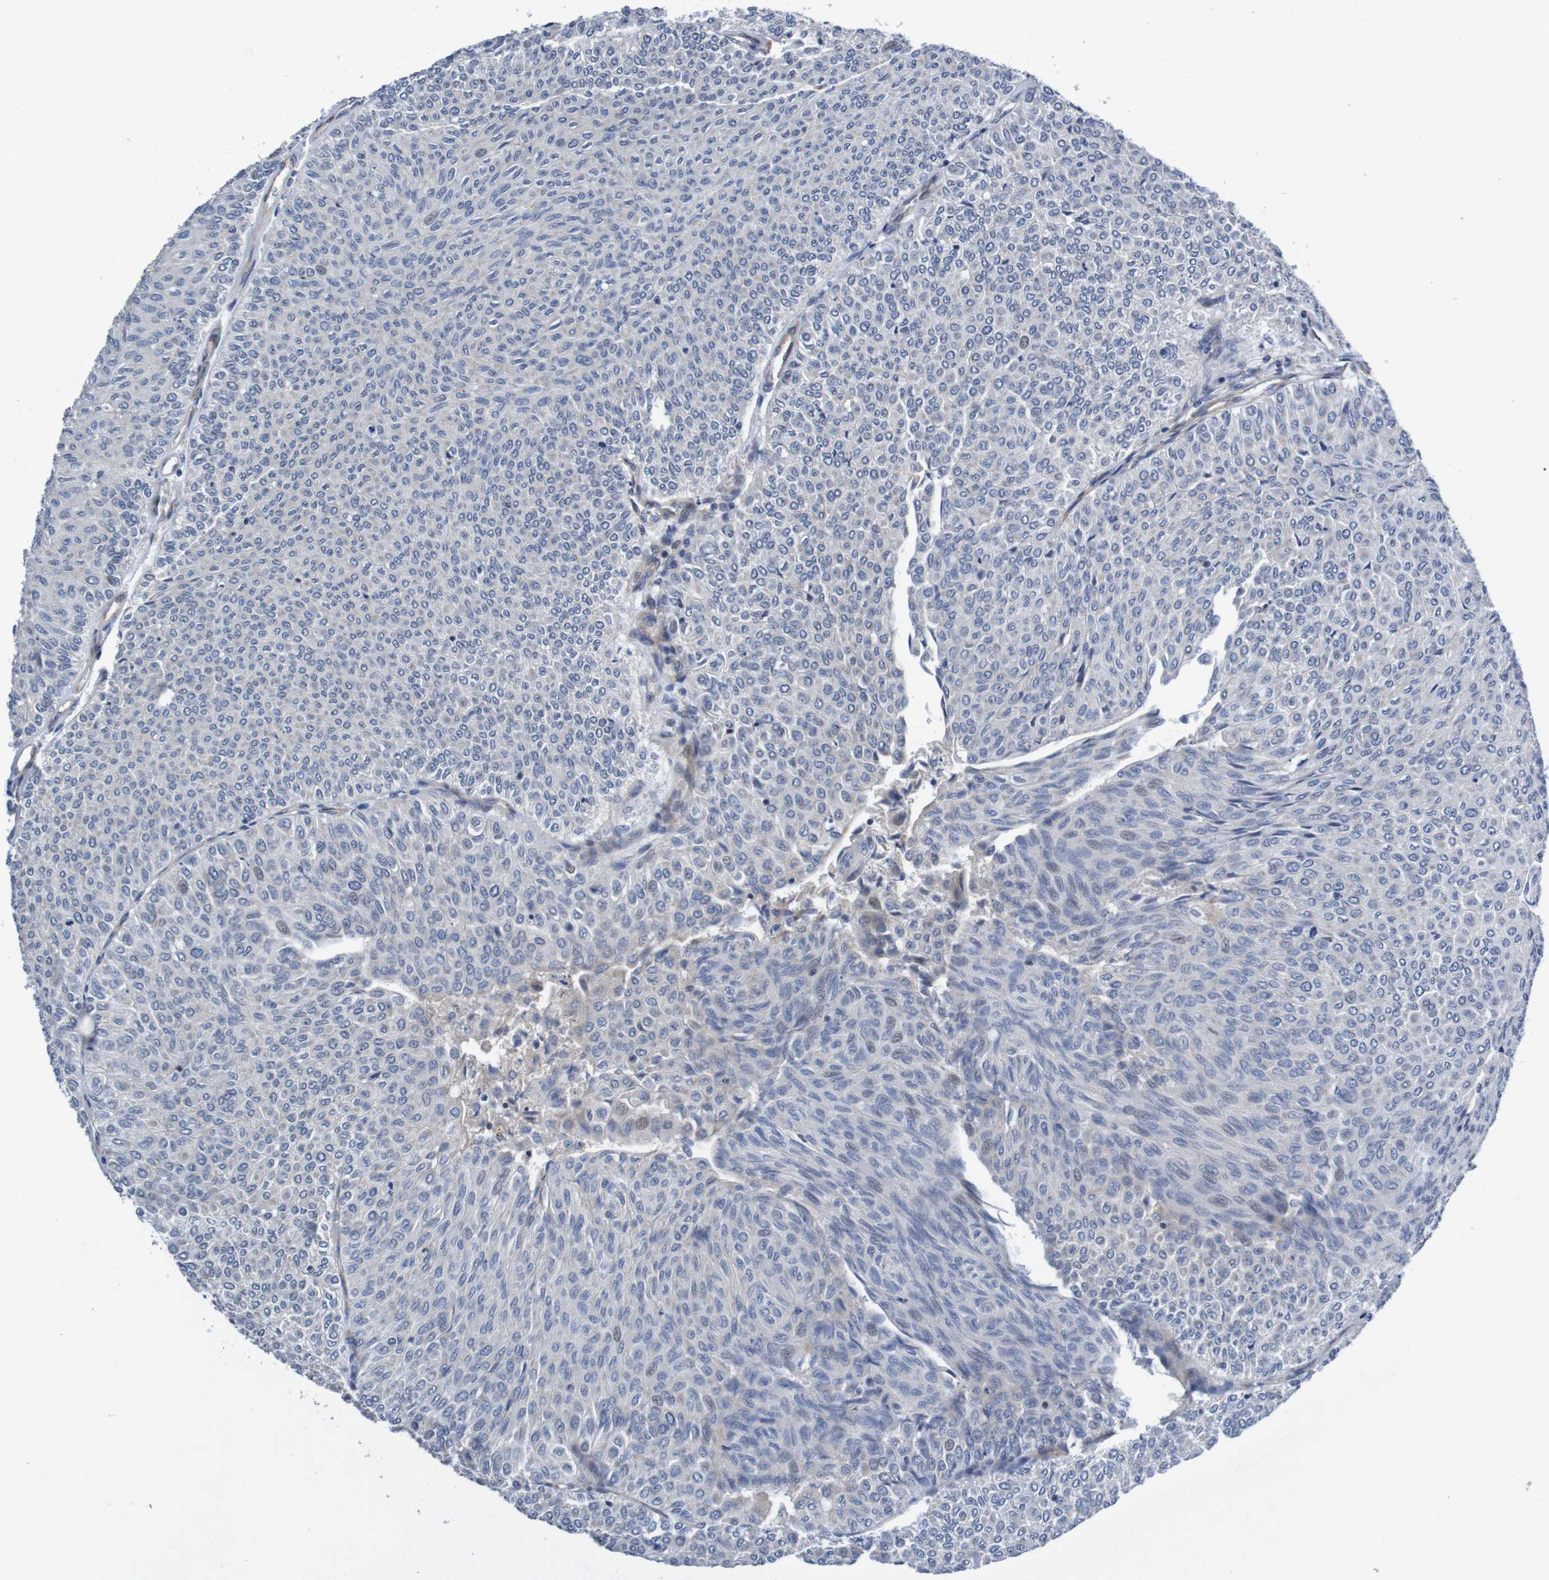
{"staining": {"intensity": "weak", "quantity": "<25%", "location": "nuclear"}, "tissue": "urothelial cancer", "cell_type": "Tumor cells", "image_type": "cancer", "snomed": [{"axis": "morphology", "description": "Urothelial carcinoma, Low grade"}, {"axis": "topography", "description": "Urinary bladder"}], "caption": "IHC micrograph of human urothelial carcinoma (low-grade) stained for a protein (brown), which exhibits no staining in tumor cells. (Brightfield microscopy of DAB (3,3'-diaminobenzidine) immunohistochemistry at high magnification).", "gene": "CPED1", "patient": {"sex": "male", "age": 78}}